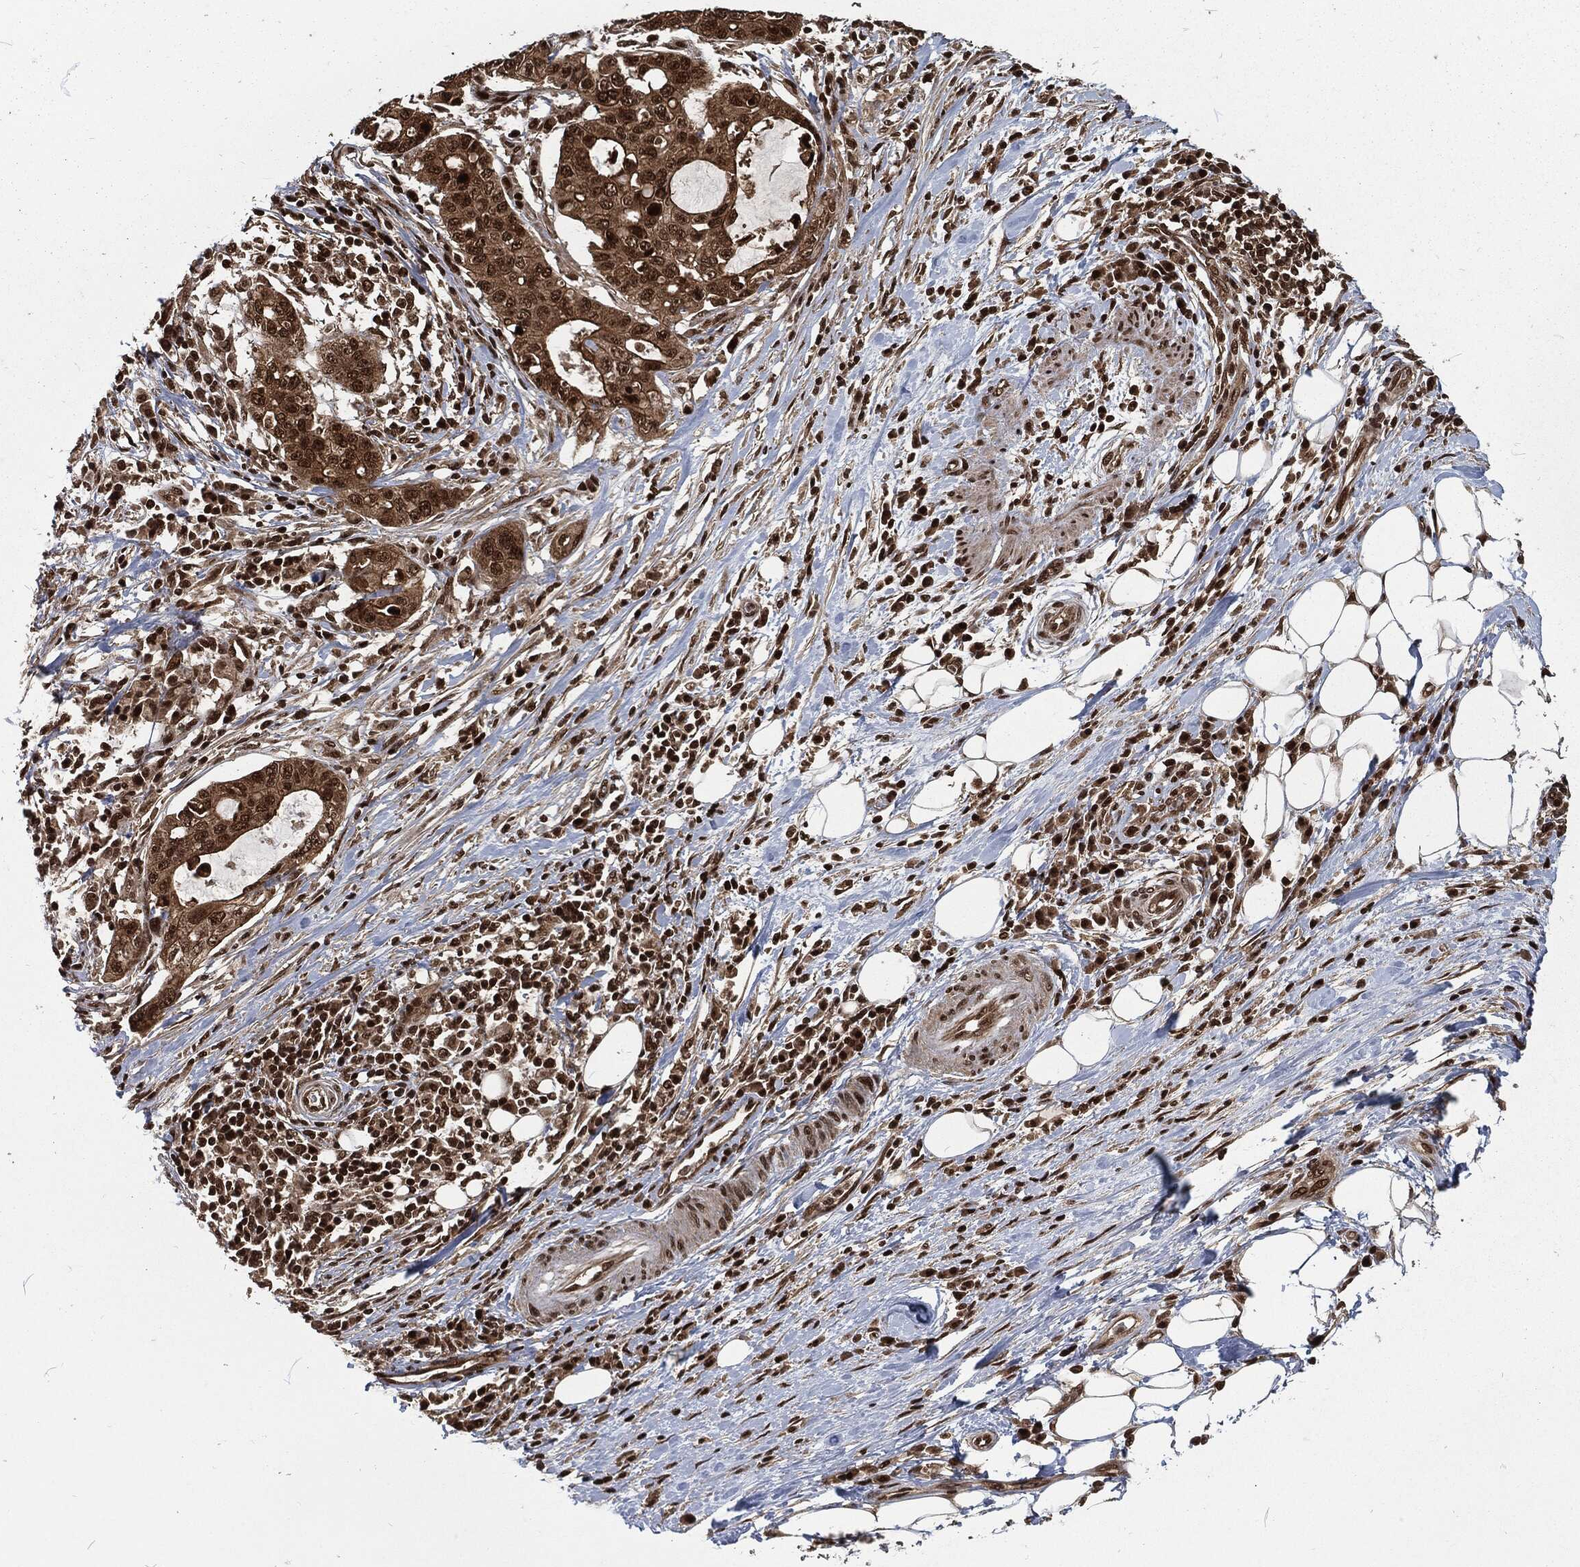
{"staining": {"intensity": "strong", "quantity": ">75%", "location": "cytoplasmic/membranous,nuclear"}, "tissue": "stomach cancer", "cell_type": "Tumor cells", "image_type": "cancer", "snomed": [{"axis": "morphology", "description": "Adenocarcinoma, NOS"}, {"axis": "topography", "description": "Stomach"}], "caption": "IHC staining of stomach cancer, which displays high levels of strong cytoplasmic/membranous and nuclear expression in approximately >75% of tumor cells indicating strong cytoplasmic/membranous and nuclear protein staining. The staining was performed using DAB (brown) for protein detection and nuclei were counterstained in hematoxylin (blue).", "gene": "NGRN", "patient": {"sex": "male", "age": 54}}